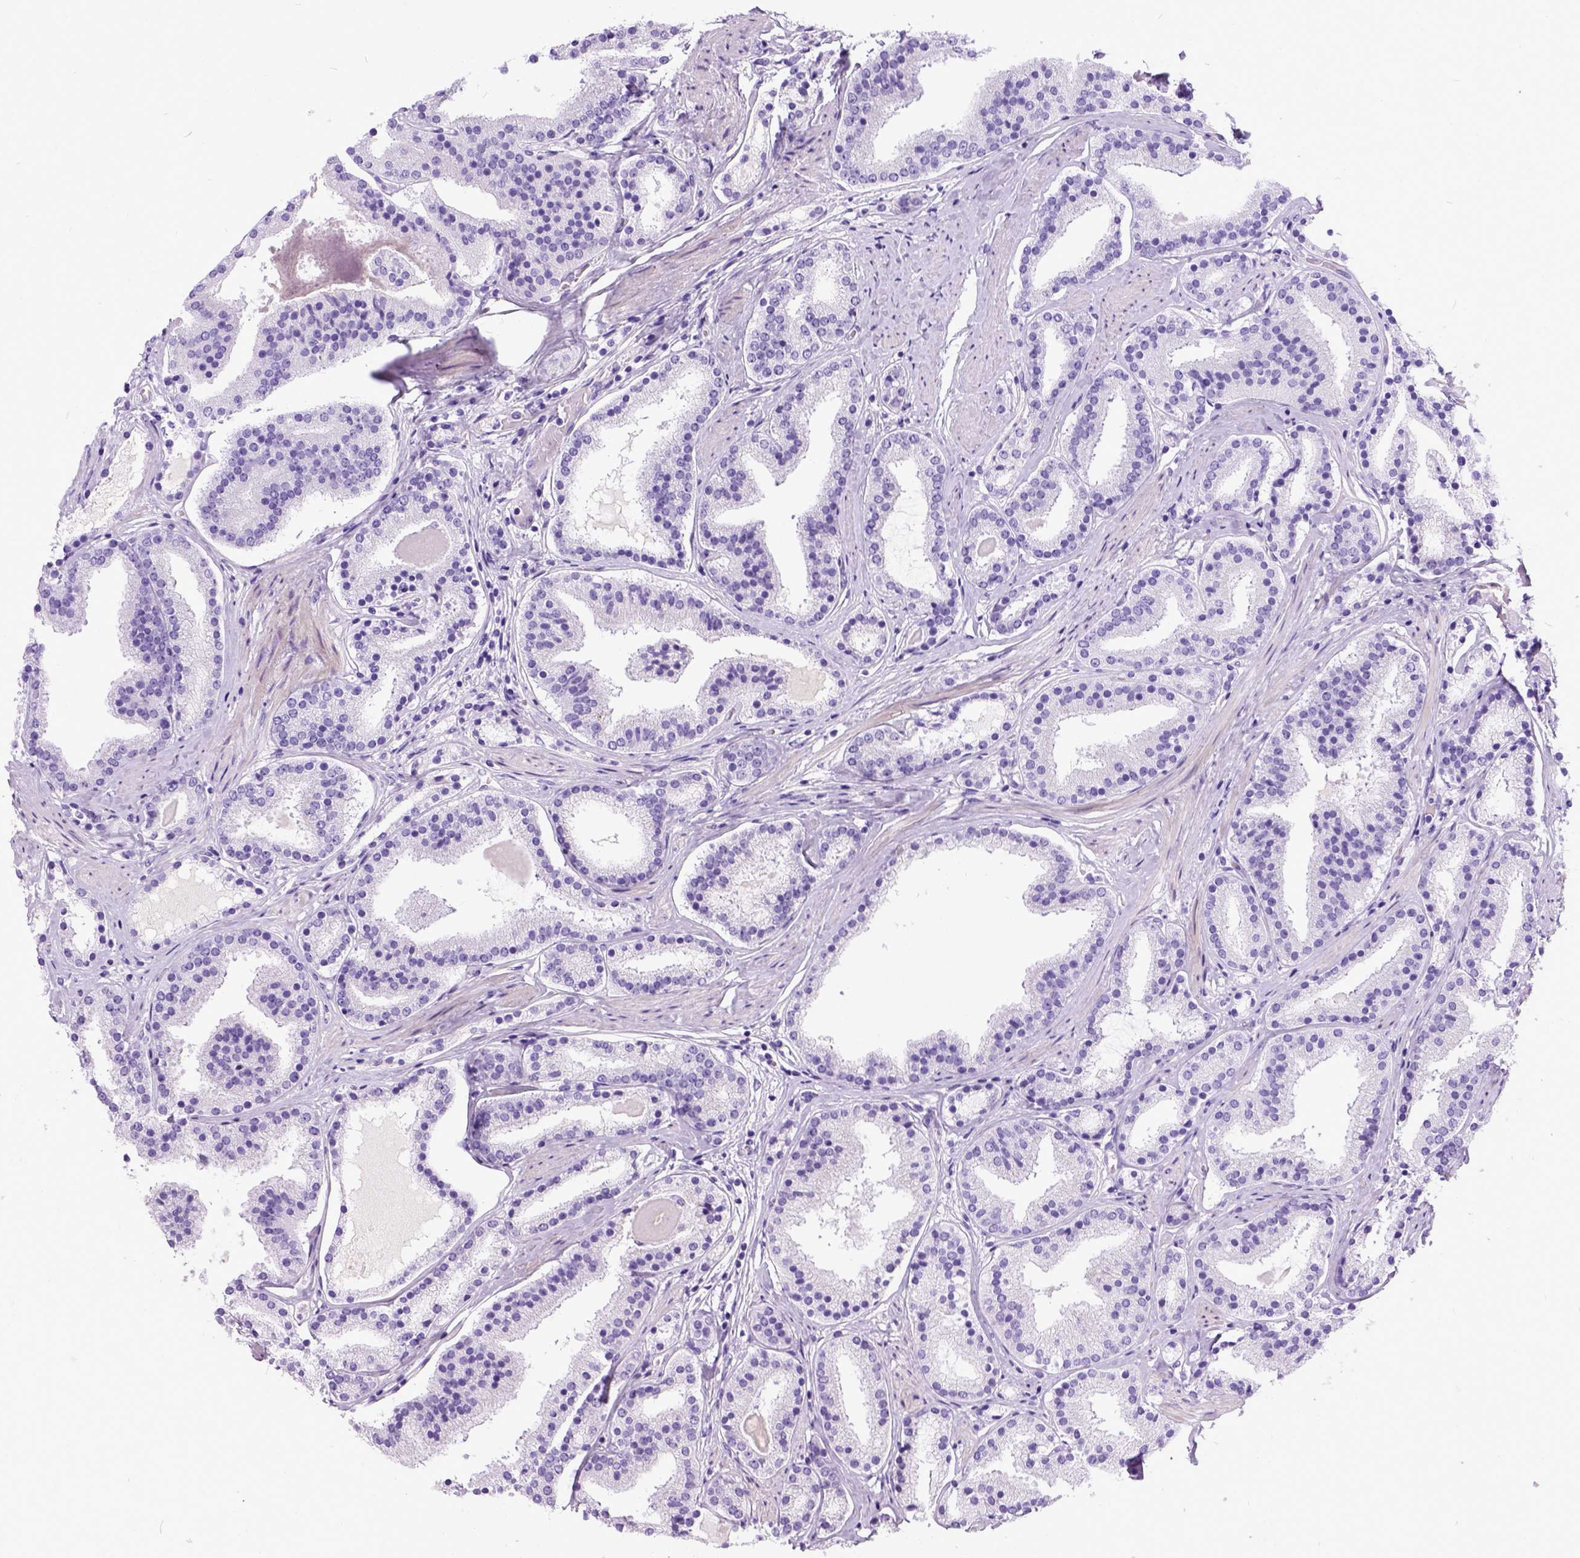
{"staining": {"intensity": "negative", "quantity": "none", "location": "none"}, "tissue": "prostate cancer", "cell_type": "Tumor cells", "image_type": "cancer", "snomed": [{"axis": "morphology", "description": "Adenocarcinoma, High grade"}, {"axis": "topography", "description": "Prostate"}], "caption": "The image displays no significant expression in tumor cells of prostate high-grade adenocarcinoma.", "gene": "IGF2", "patient": {"sex": "male", "age": 63}}